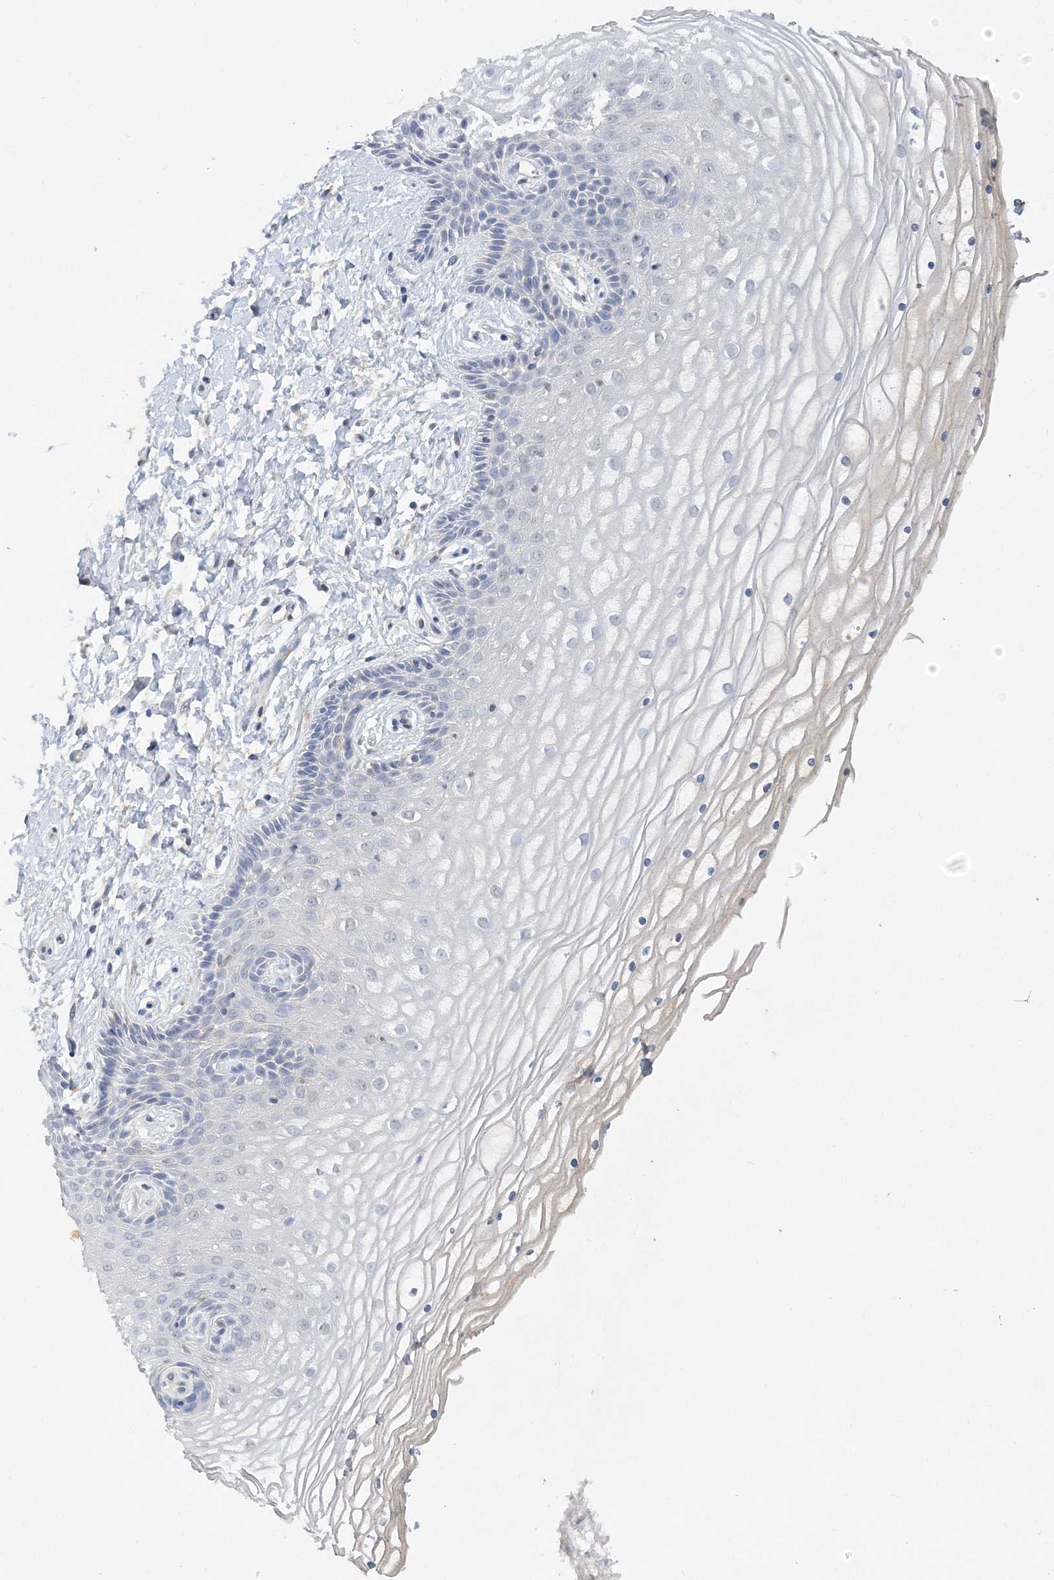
{"staining": {"intensity": "negative", "quantity": "none", "location": "none"}, "tissue": "vagina", "cell_type": "Squamous epithelial cells", "image_type": "normal", "snomed": [{"axis": "morphology", "description": "Normal tissue, NOS"}, {"axis": "topography", "description": "Vagina"}, {"axis": "topography", "description": "Cervix"}], "caption": "There is no significant expression in squamous epithelial cells of vagina. The staining was performed using DAB (3,3'-diaminobenzidine) to visualize the protein expression in brown, while the nuclei were stained in blue with hematoxylin (Magnification: 20x).", "gene": "C11orf58", "patient": {"sex": "female", "age": 40}}